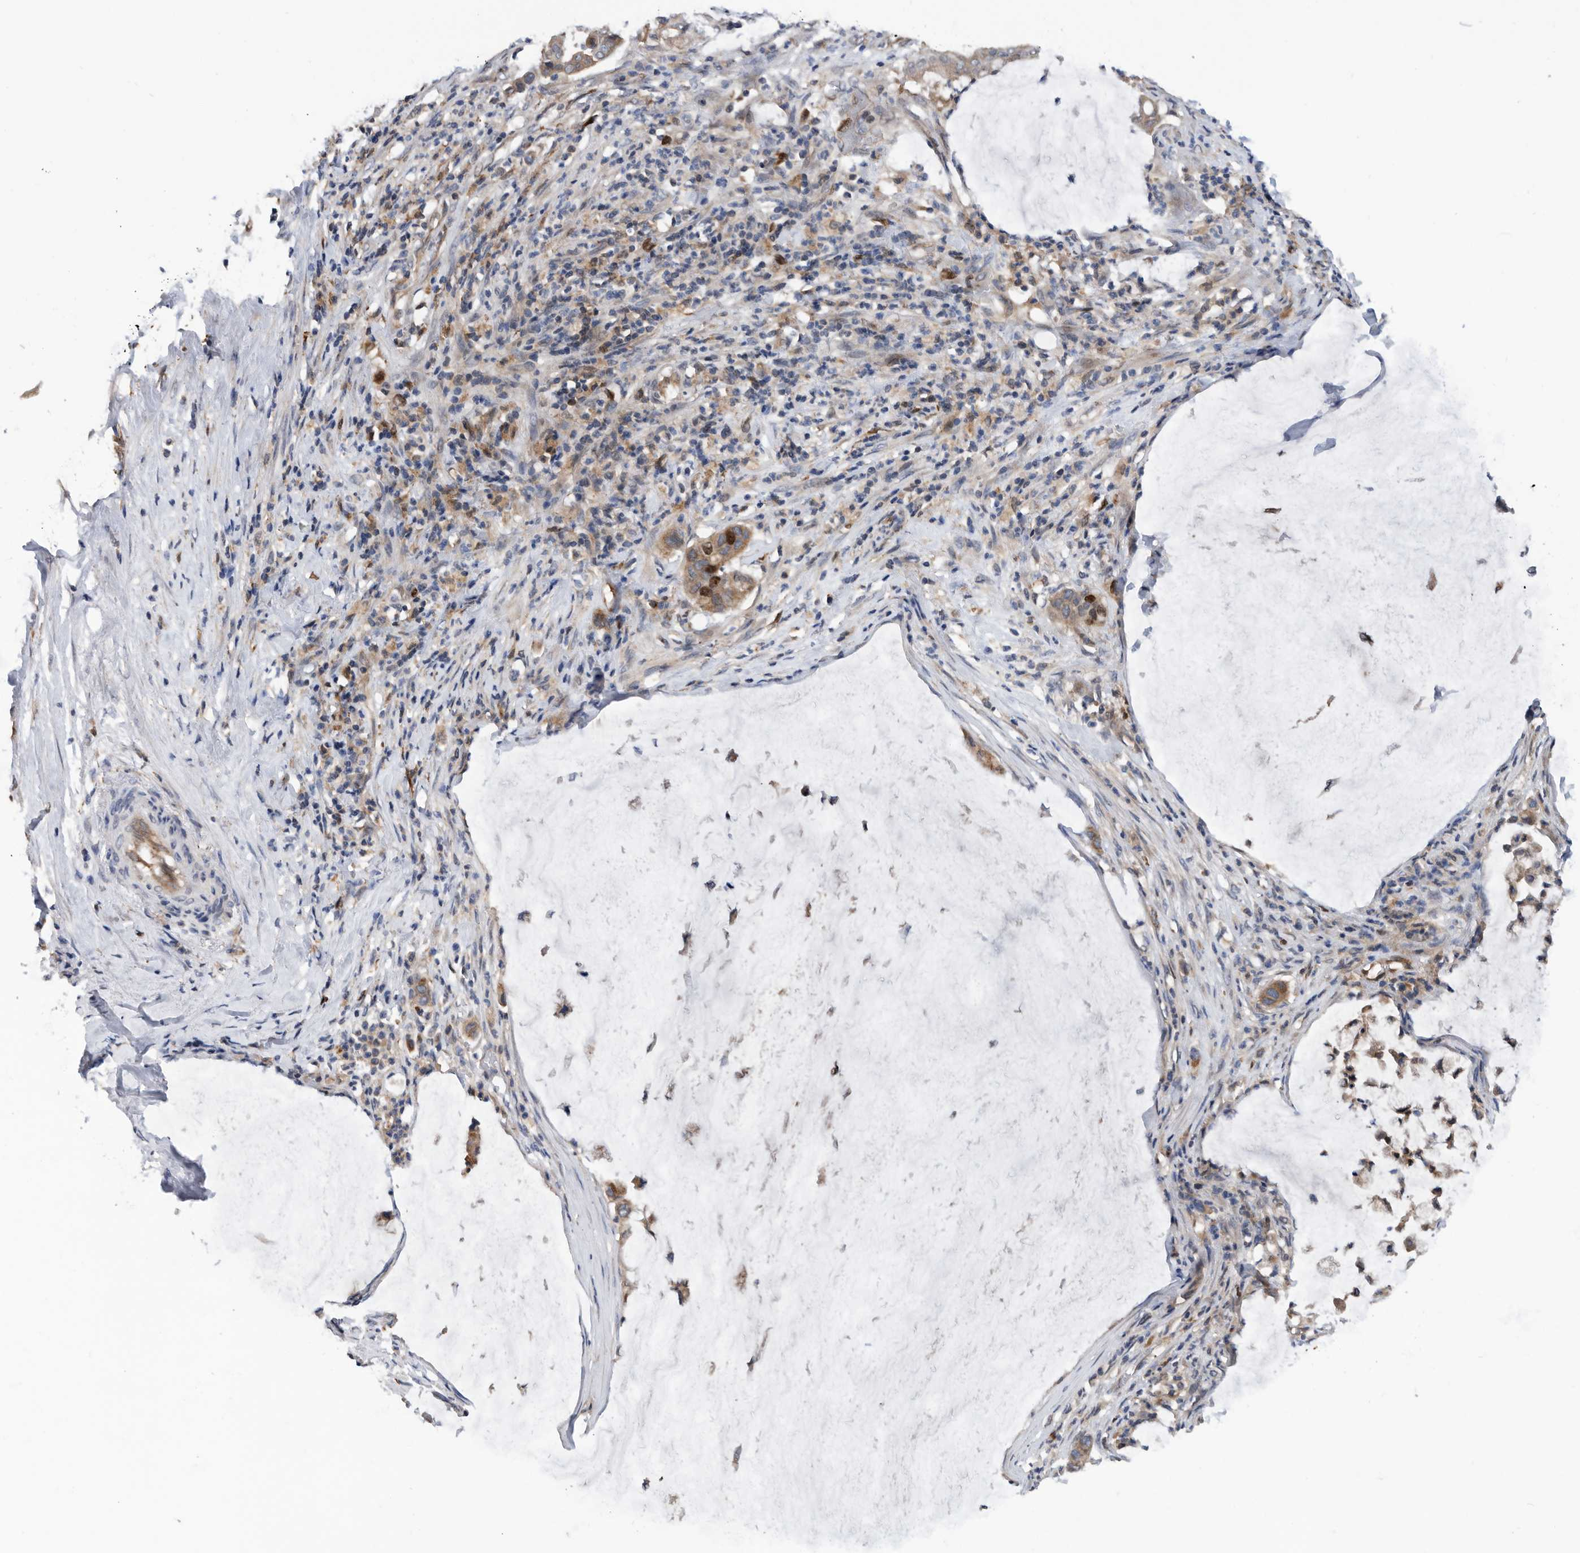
{"staining": {"intensity": "moderate", "quantity": "<25%", "location": "cytoplasmic/membranous,nuclear"}, "tissue": "pancreatic cancer", "cell_type": "Tumor cells", "image_type": "cancer", "snomed": [{"axis": "morphology", "description": "Adenocarcinoma, NOS"}, {"axis": "topography", "description": "Pancreas"}], "caption": "DAB immunohistochemical staining of pancreatic adenocarcinoma demonstrates moderate cytoplasmic/membranous and nuclear protein staining in about <25% of tumor cells.", "gene": "ATAD2", "patient": {"sex": "male", "age": 41}}